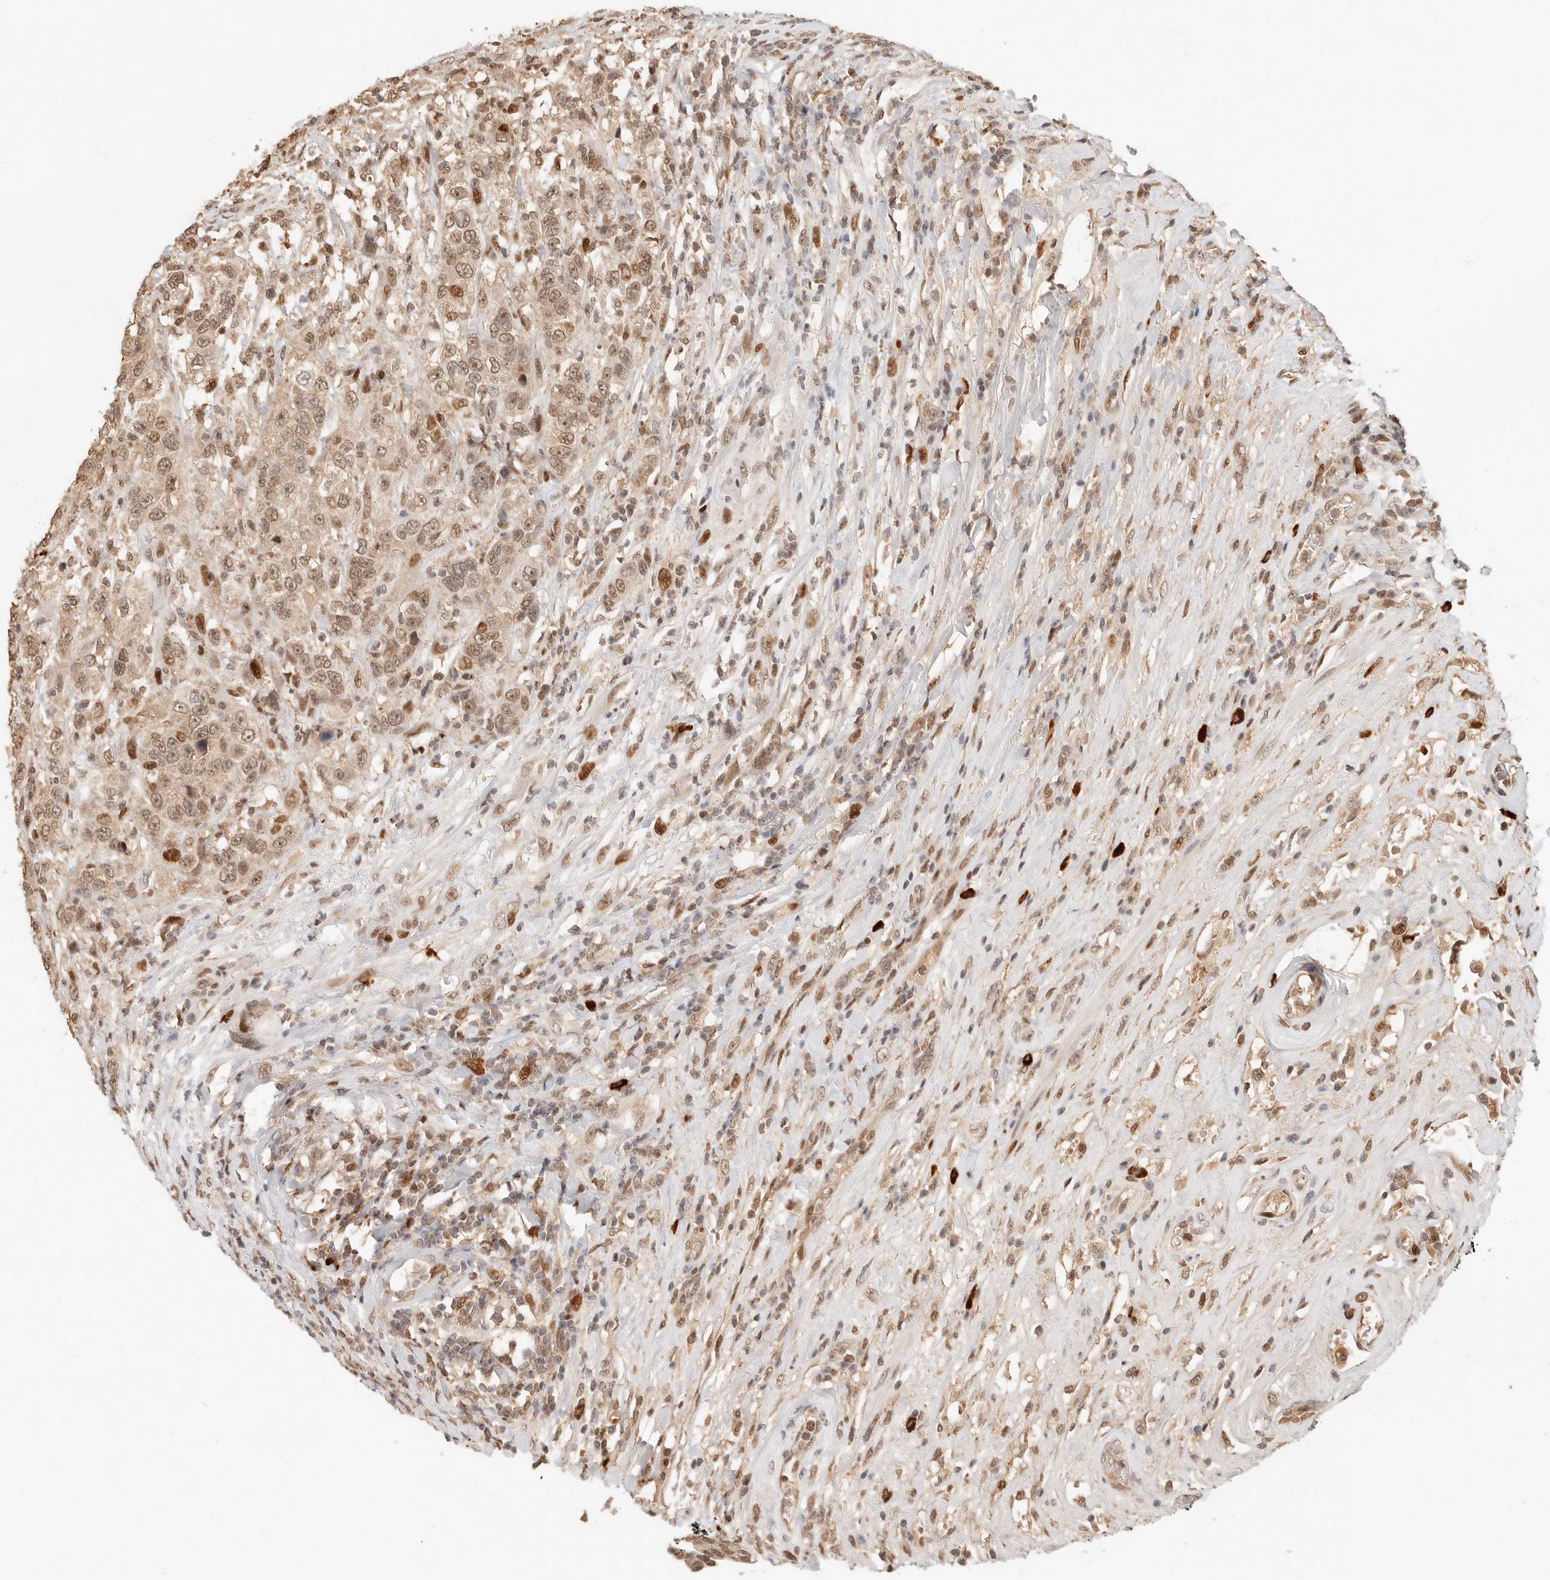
{"staining": {"intensity": "moderate", "quantity": ">75%", "location": "nuclear"}, "tissue": "urothelial cancer", "cell_type": "Tumor cells", "image_type": "cancer", "snomed": [{"axis": "morphology", "description": "Urothelial carcinoma, High grade"}, {"axis": "topography", "description": "Urinary bladder"}], "caption": "Urothelial cancer stained for a protein exhibits moderate nuclear positivity in tumor cells.", "gene": "NPAS2", "patient": {"sex": "female", "age": 80}}